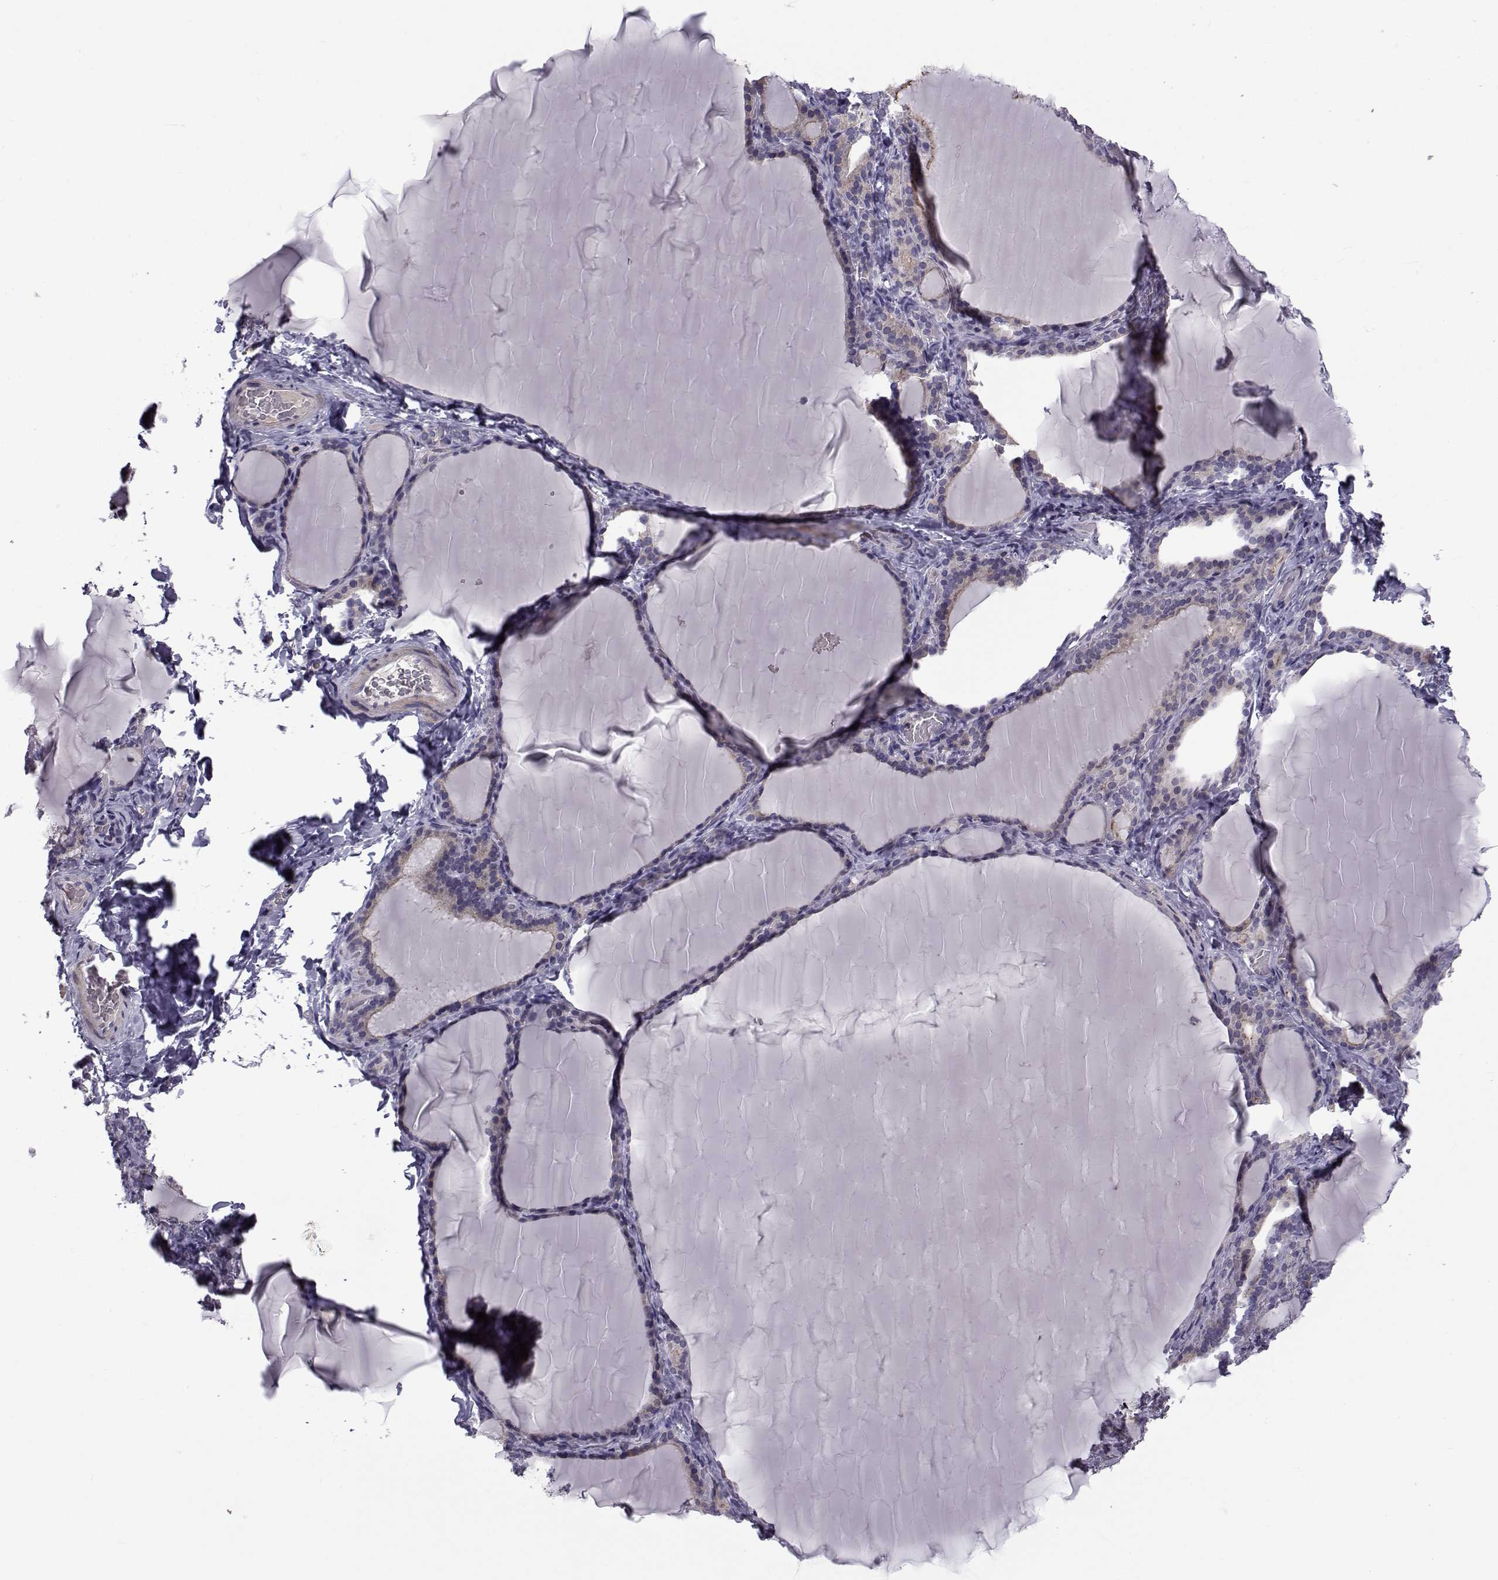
{"staining": {"intensity": "negative", "quantity": "none", "location": "none"}, "tissue": "thyroid gland", "cell_type": "Glandular cells", "image_type": "normal", "snomed": [{"axis": "morphology", "description": "Normal tissue, NOS"}, {"axis": "morphology", "description": "Hyperplasia, NOS"}, {"axis": "topography", "description": "Thyroid gland"}], "caption": "This is an immunohistochemistry (IHC) photomicrograph of unremarkable human thyroid gland. There is no staining in glandular cells.", "gene": "LRRC27", "patient": {"sex": "female", "age": 27}}